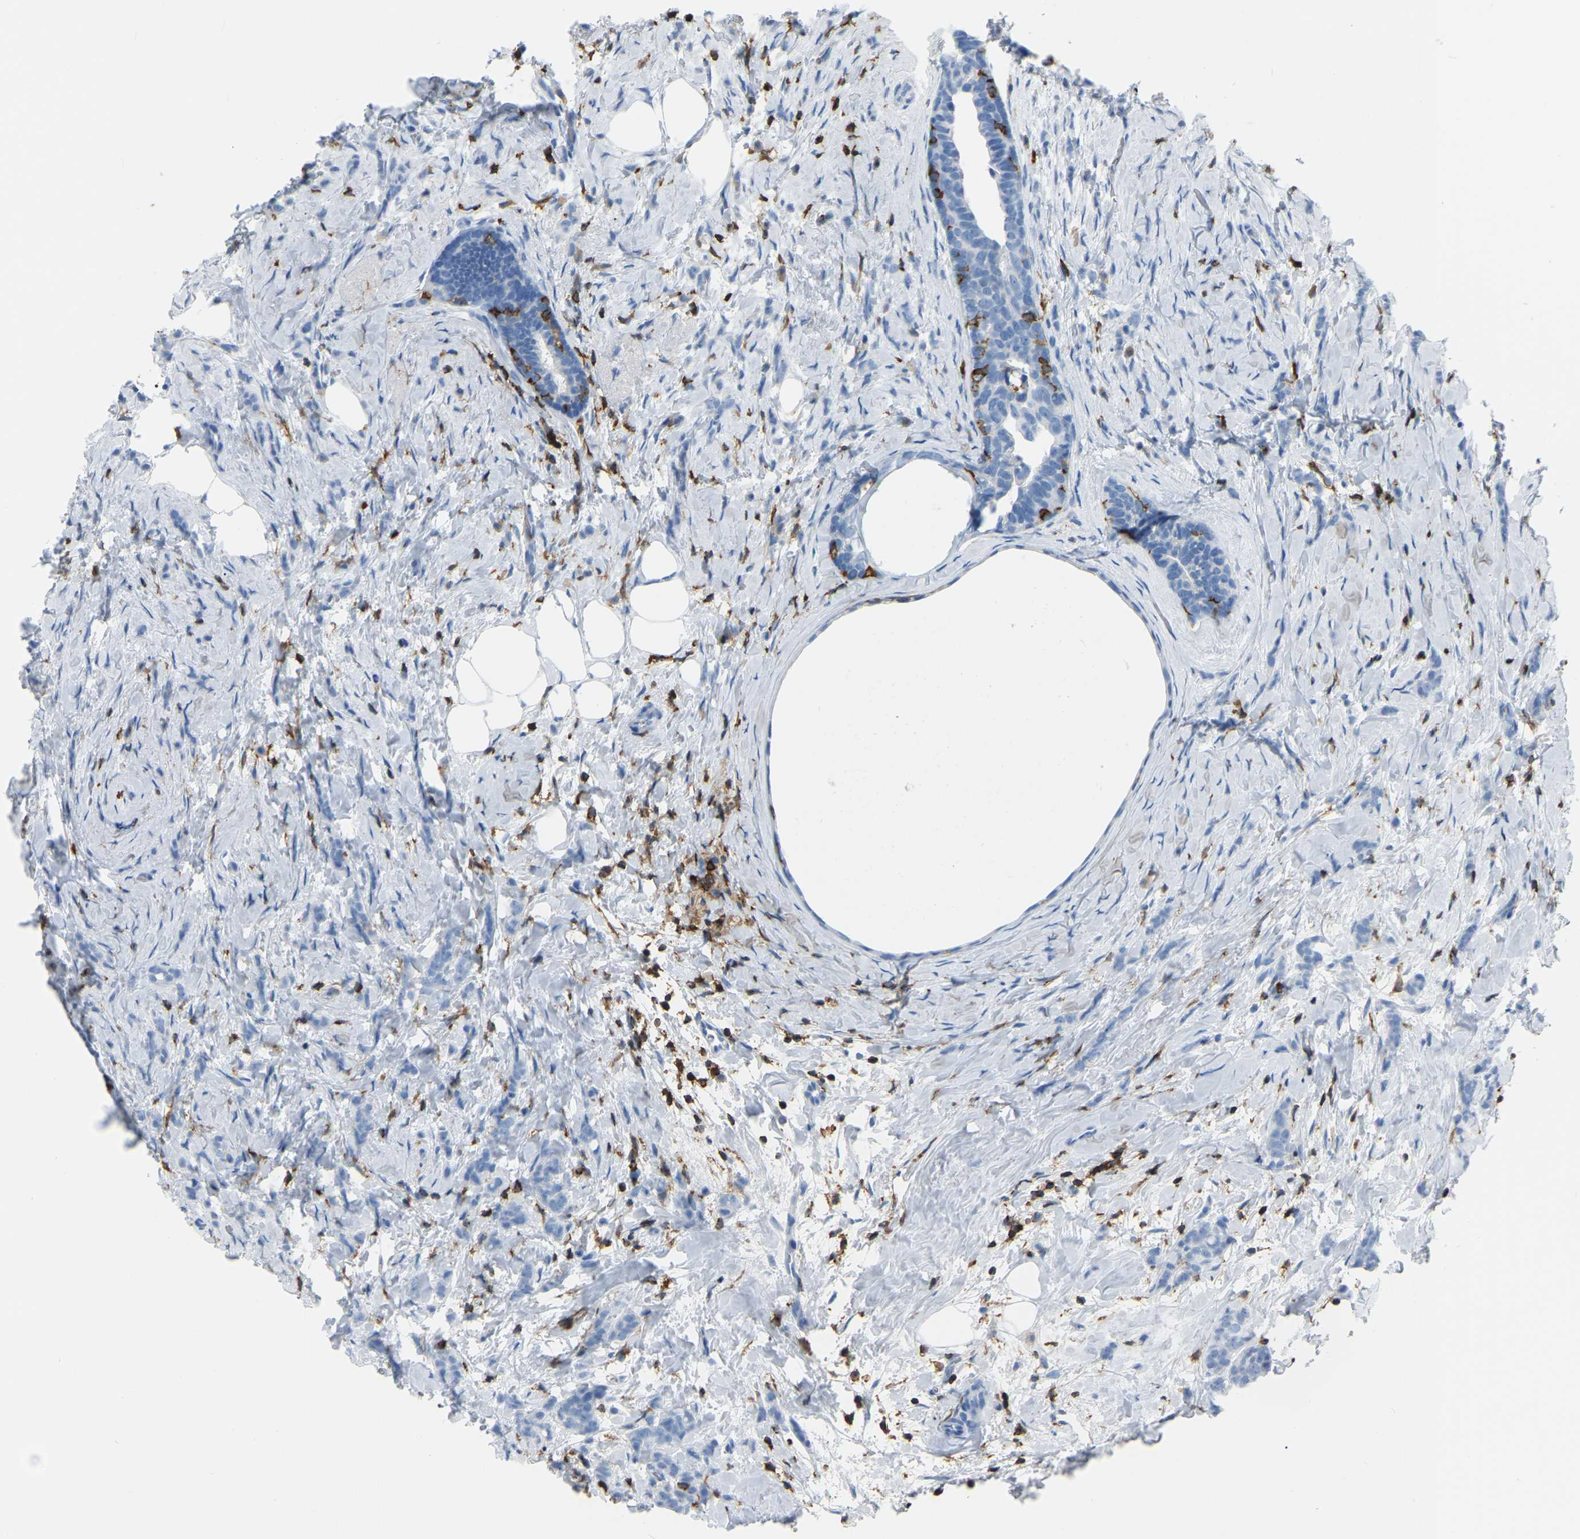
{"staining": {"intensity": "negative", "quantity": "none", "location": "none"}, "tissue": "breast cancer", "cell_type": "Tumor cells", "image_type": "cancer", "snomed": [{"axis": "morphology", "description": "Lobular carcinoma, in situ"}, {"axis": "morphology", "description": "Lobular carcinoma"}, {"axis": "topography", "description": "Breast"}], "caption": "DAB (3,3'-diaminobenzidine) immunohistochemical staining of breast cancer (lobular carcinoma in situ) demonstrates no significant staining in tumor cells.", "gene": "ARHGAP45", "patient": {"sex": "female", "age": 41}}